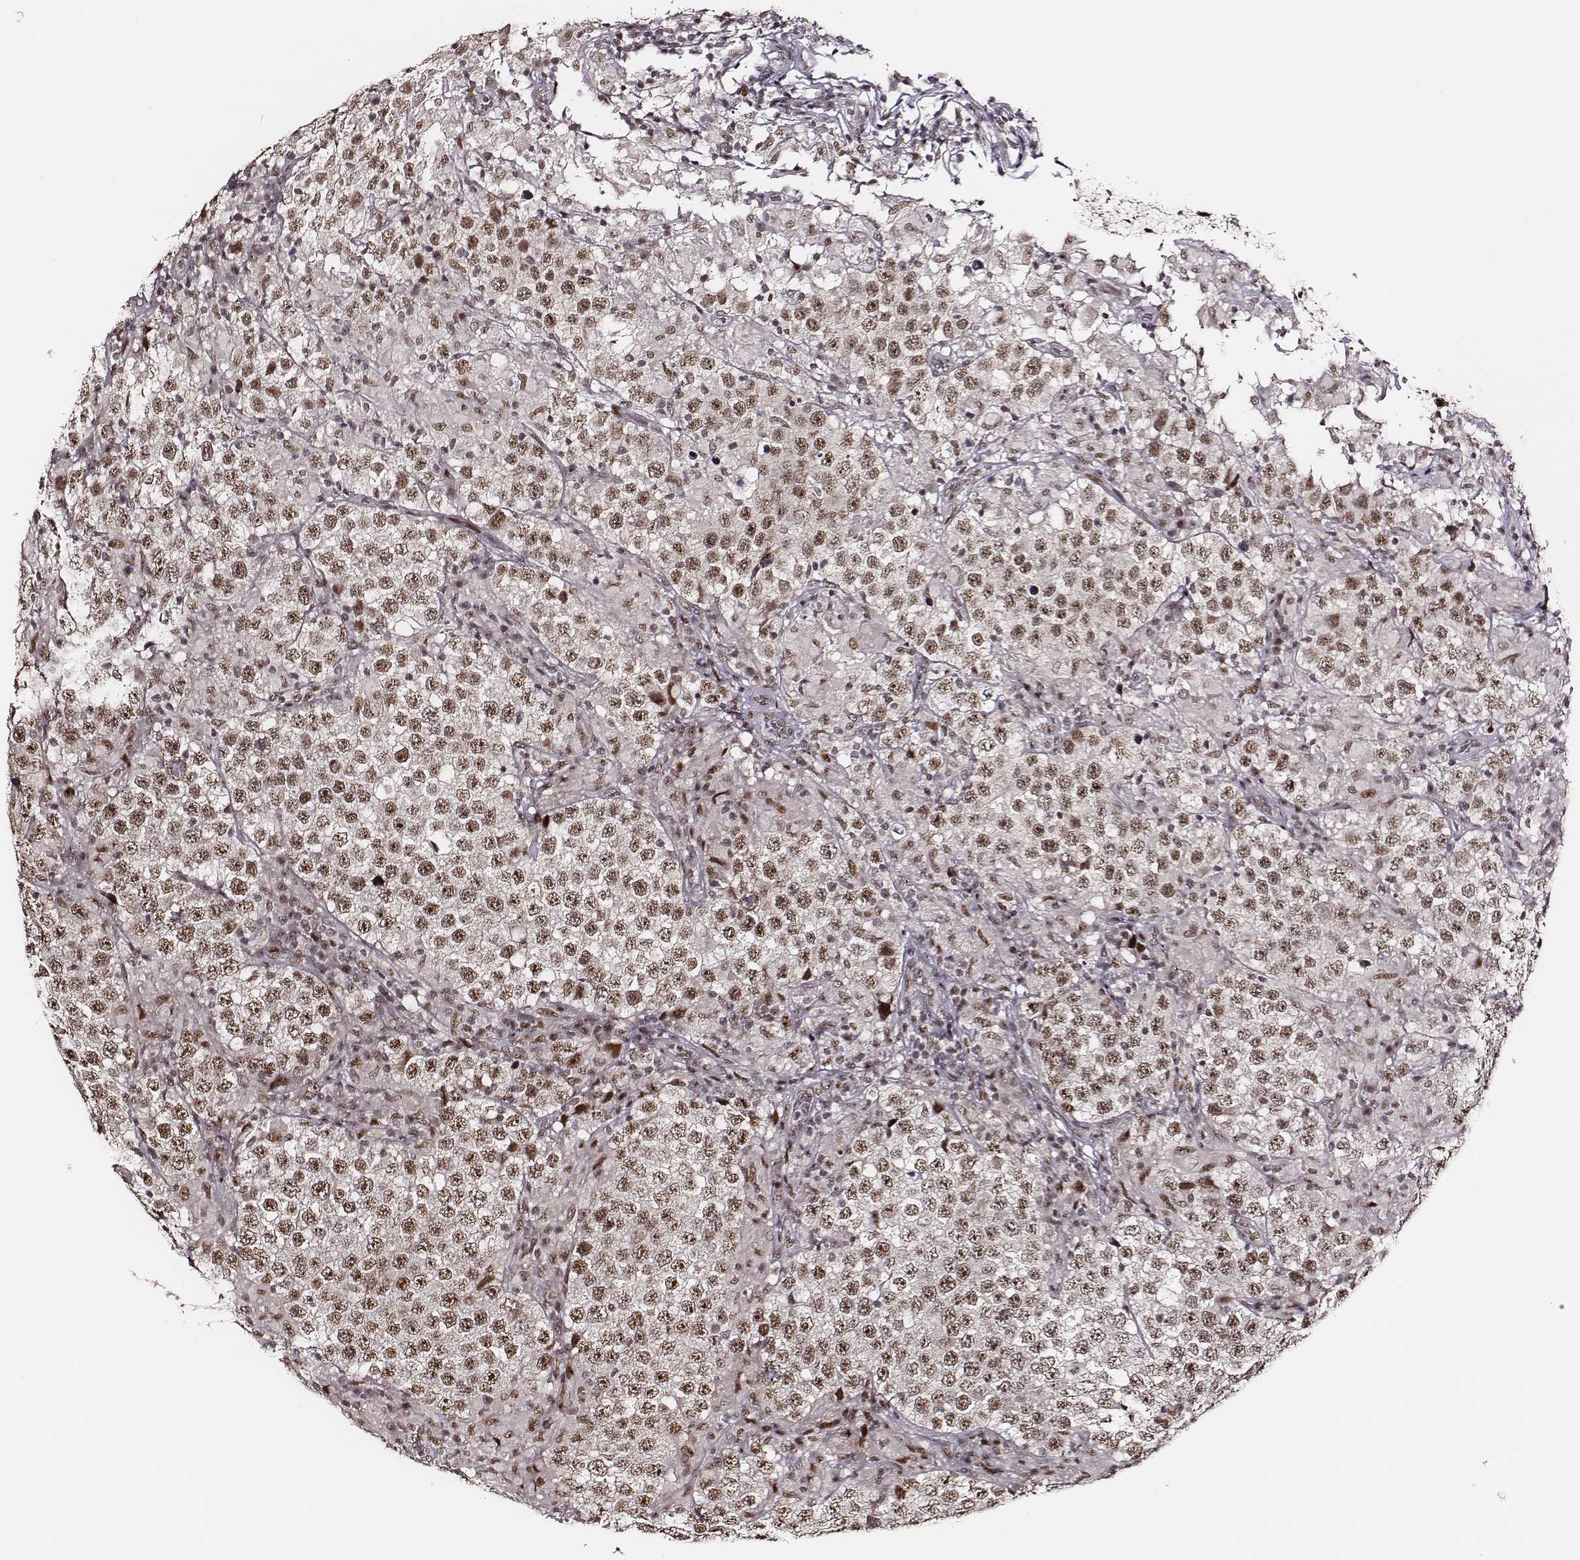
{"staining": {"intensity": "moderate", "quantity": ">75%", "location": "nuclear"}, "tissue": "testis cancer", "cell_type": "Tumor cells", "image_type": "cancer", "snomed": [{"axis": "morphology", "description": "Seminoma, NOS"}, {"axis": "morphology", "description": "Carcinoma, Embryonal, NOS"}, {"axis": "topography", "description": "Testis"}], "caption": "Testis cancer (seminoma) stained with a brown dye reveals moderate nuclear positive staining in approximately >75% of tumor cells.", "gene": "PPARA", "patient": {"sex": "male", "age": 41}}